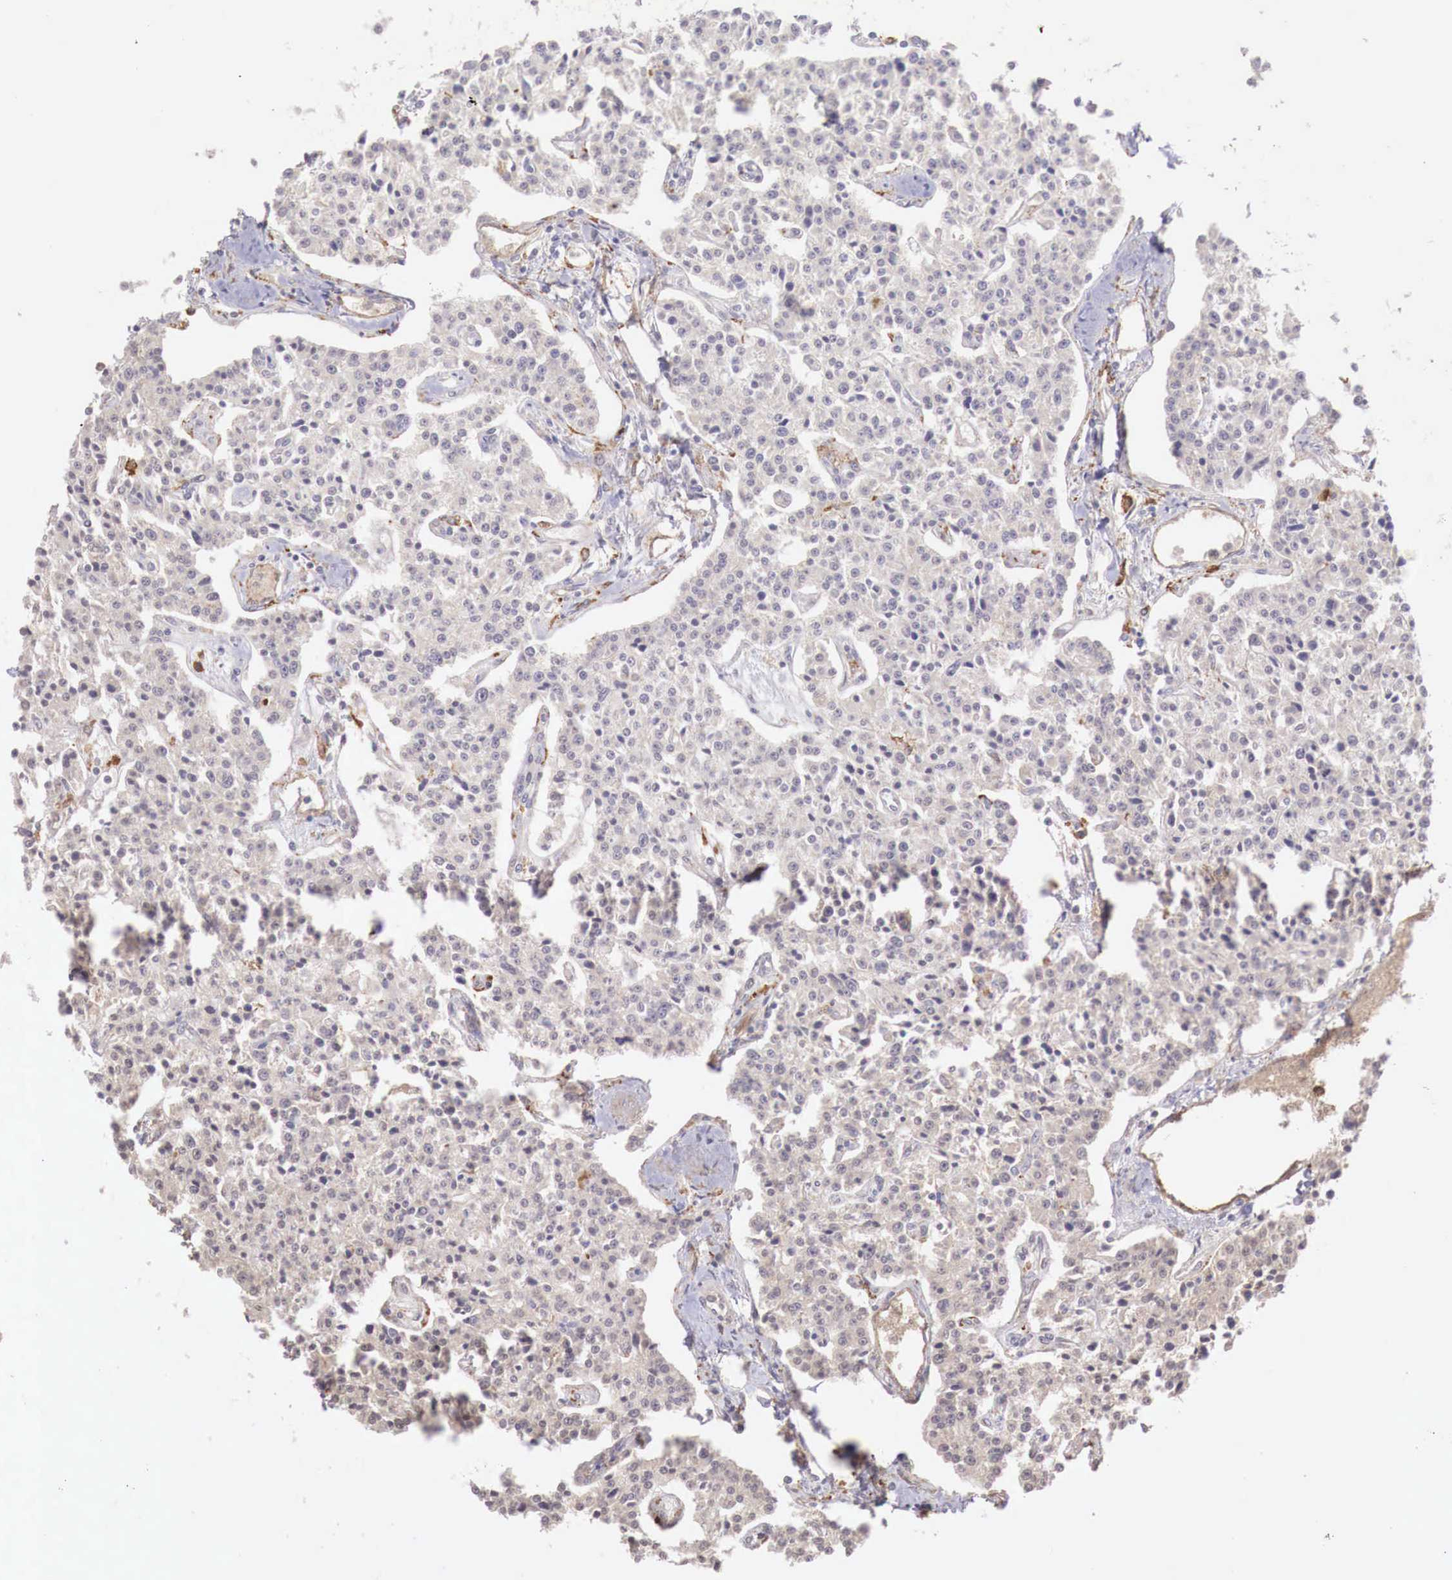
{"staining": {"intensity": "weak", "quantity": ">75%", "location": "cytoplasmic/membranous"}, "tissue": "carcinoid", "cell_type": "Tumor cells", "image_type": "cancer", "snomed": [{"axis": "morphology", "description": "Carcinoid, malignant, NOS"}, {"axis": "topography", "description": "Stomach"}], "caption": "High-magnification brightfield microscopy of carcinoid stained with DAB (3,3'-diaminobenzidine) (brown) and counterstained with hematoxylin (blue). tumor cells exhibit weak cytoplasmic/membranous positivity is seen in about>75% of cells.", "gene": "CHRDL1", "patient": {"sex": "female", "age": 76}}